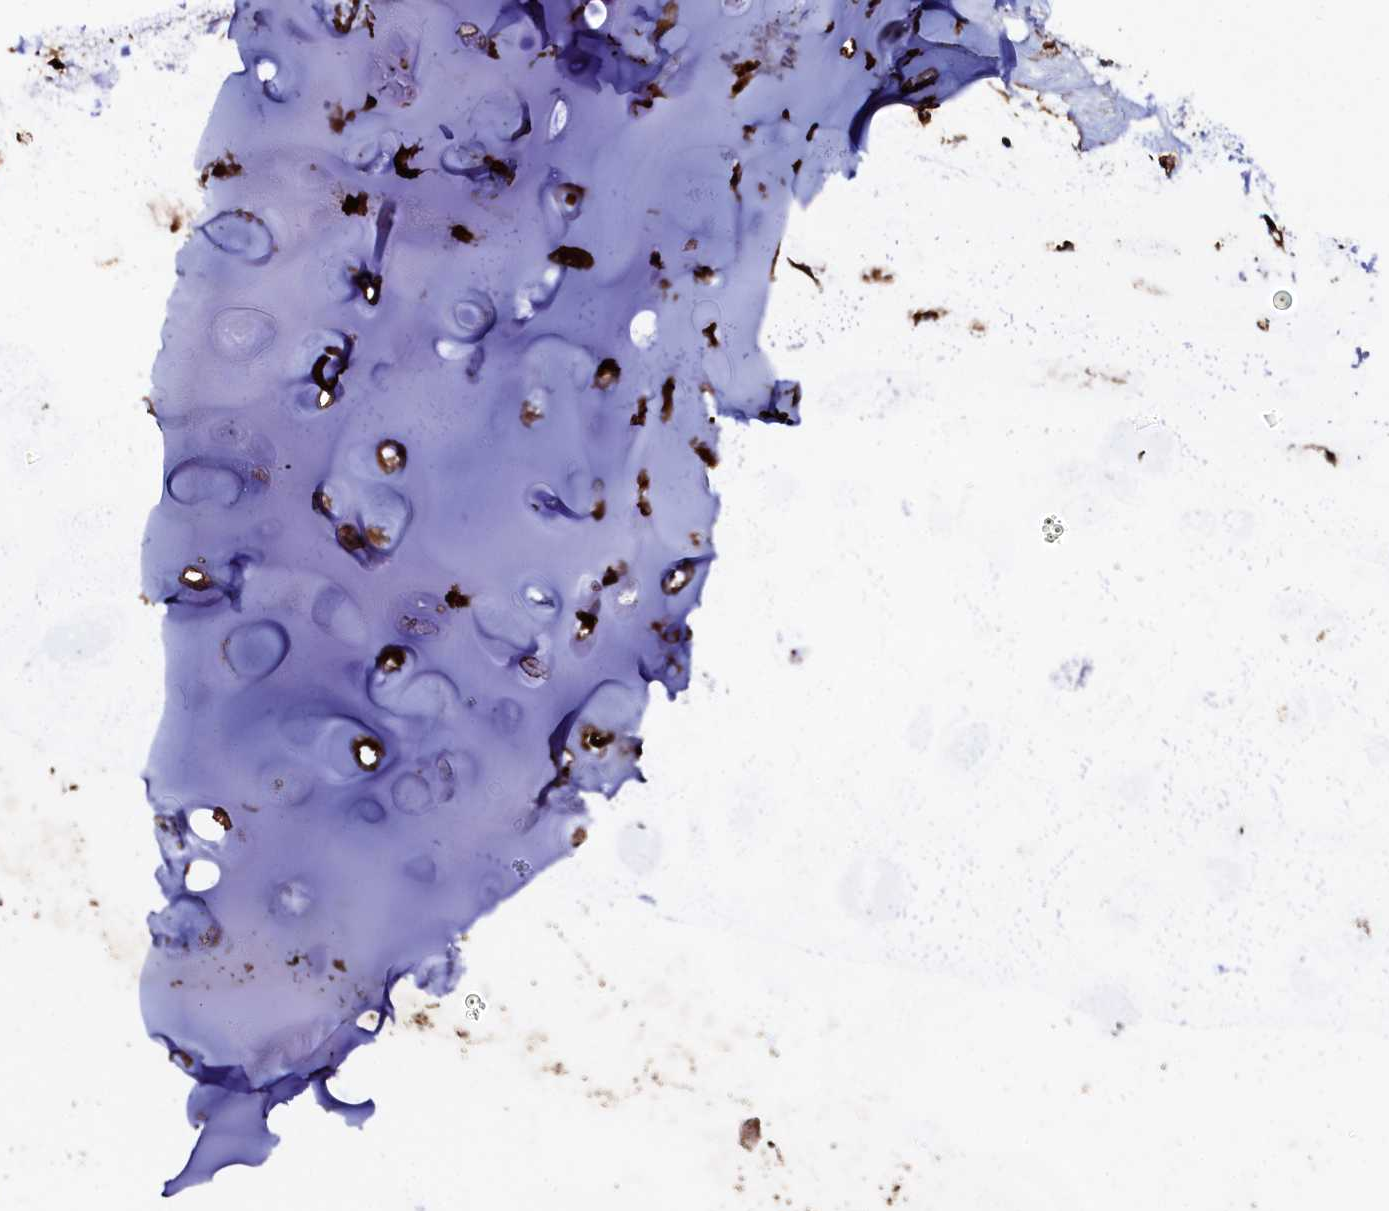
{"staining": {"intensity": "negative", "quantity": "none", "location": "none"}, "tissue": "adipose tissue", "cell_type": "Adipocytes", "image_type": "normal", "snomed": [{"axis": "morphology", "description": "Normal tissue, NOS"}, {"axis": "morphology", "description": "Squamous cell carcinoma, NOS"}, {"axis": "topography", "description": "Lymph node"}, {"axis": "topography", "description": "Bronchus"}, {"axis": "topography", "description": "Lung"}], "caption": "High magnification brightfield microscopy of benign adipose tissue stained with DAB (brown) and counterstained with hematoxylin (blue): adipocytes show no significant positivity. The staining is performed using DAB brown chromogen with nuclei counter-stained in using hematoxylin.", "gene": "STAMBPL1", "patient": {"sex": "male", "age": 66}}